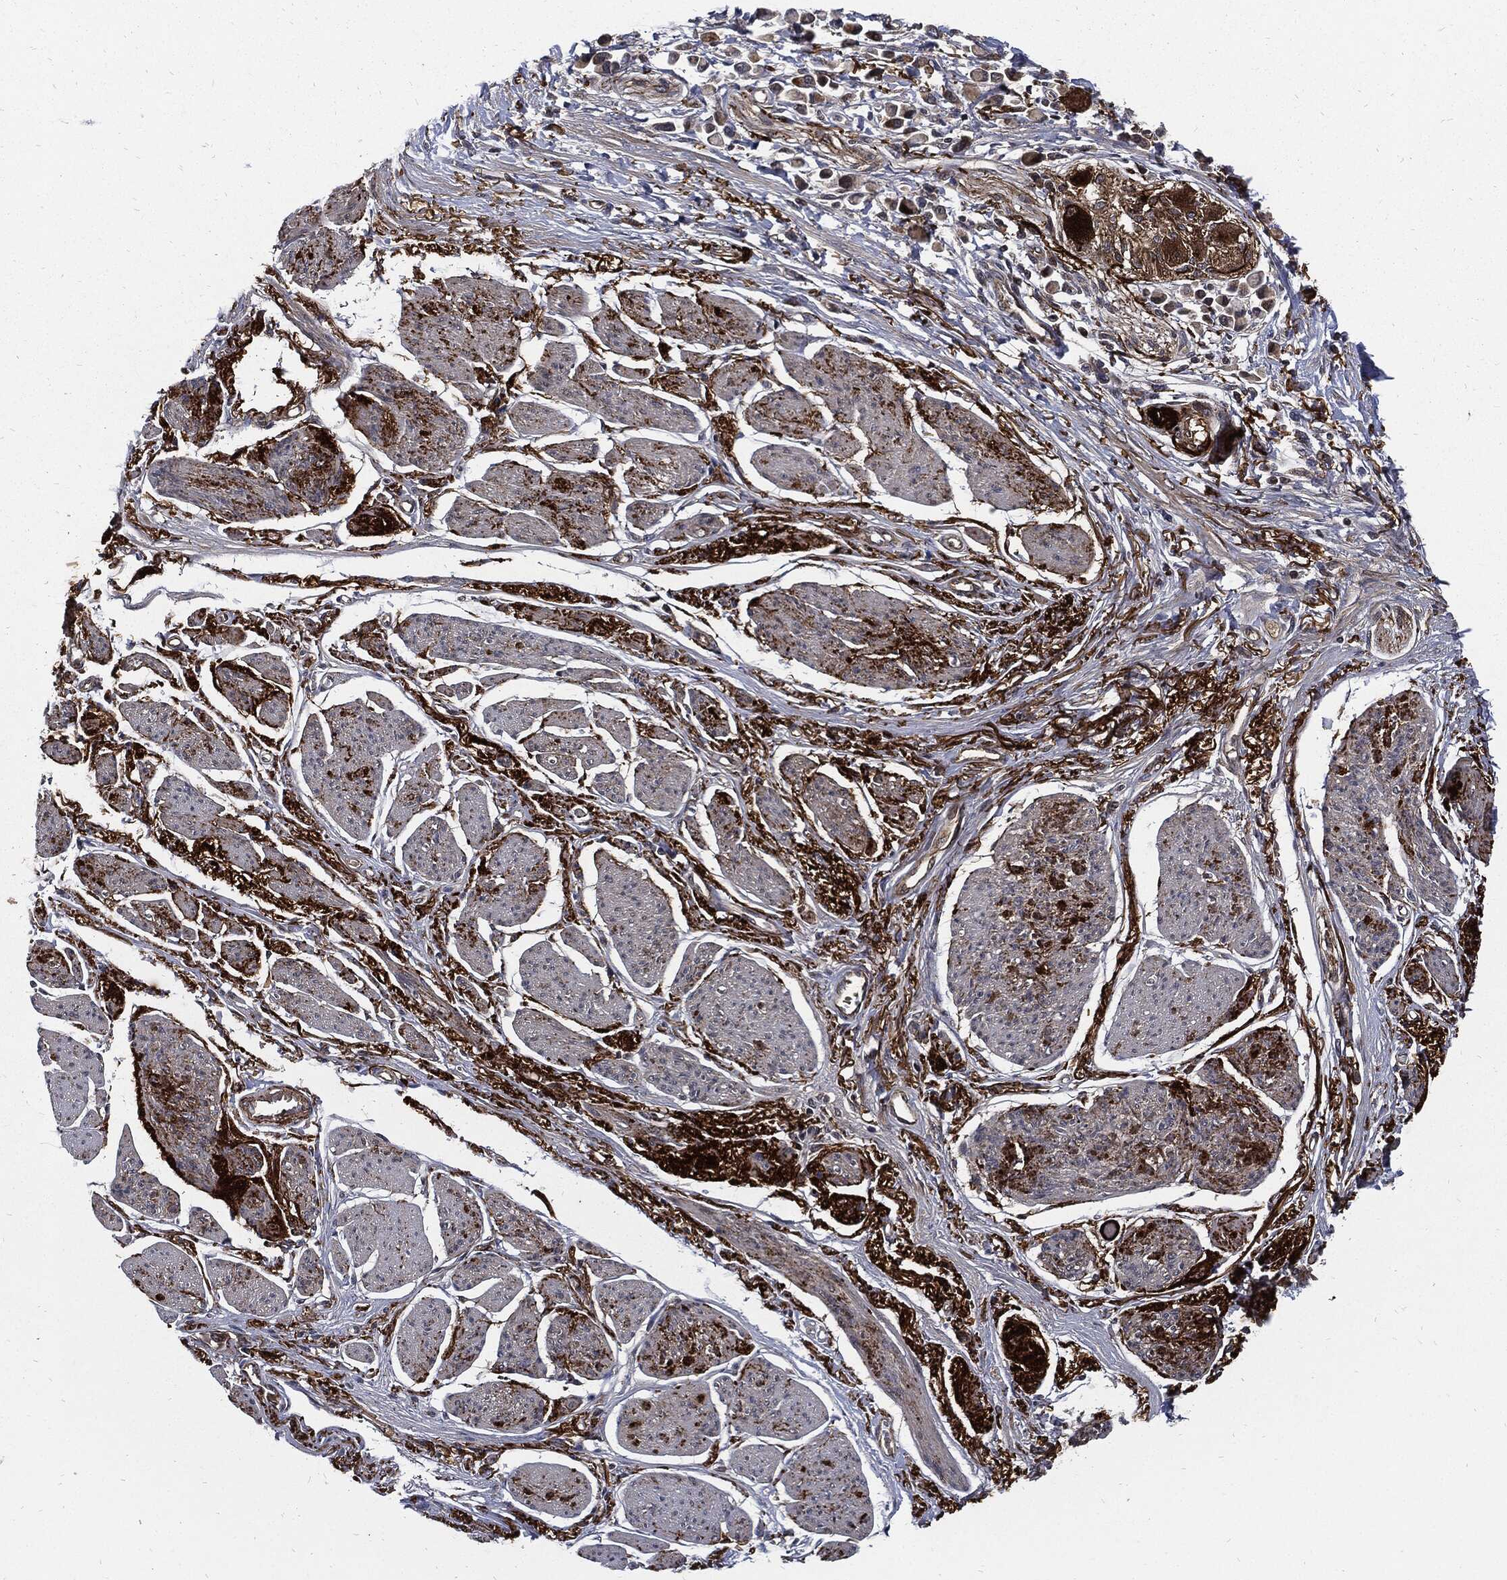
{"staining": {"intensity": "moderate", "quantity": "<25%", "location": "cytoplasmic/membranous"}, "tissue": "stomach cancer", "cell_type": "Tumor cells", "image_type": "cancer", "snomed": [{"axis": "morphology", "description": "Adenocarcinoma, NOS"}, {"axis": "topography", "description": "Stomach"}], "caption": "IHC image of neoplastic tissue: human stomach cancer stained using IHC reveals low levels of moderate protein expression localized specifically in the cytoplasmic/membranous of tumor cells, appearing as a cytoplasmic/membranous brown color.", "gene": "CLU", "patient": {"sex": "female", "age": 81}}